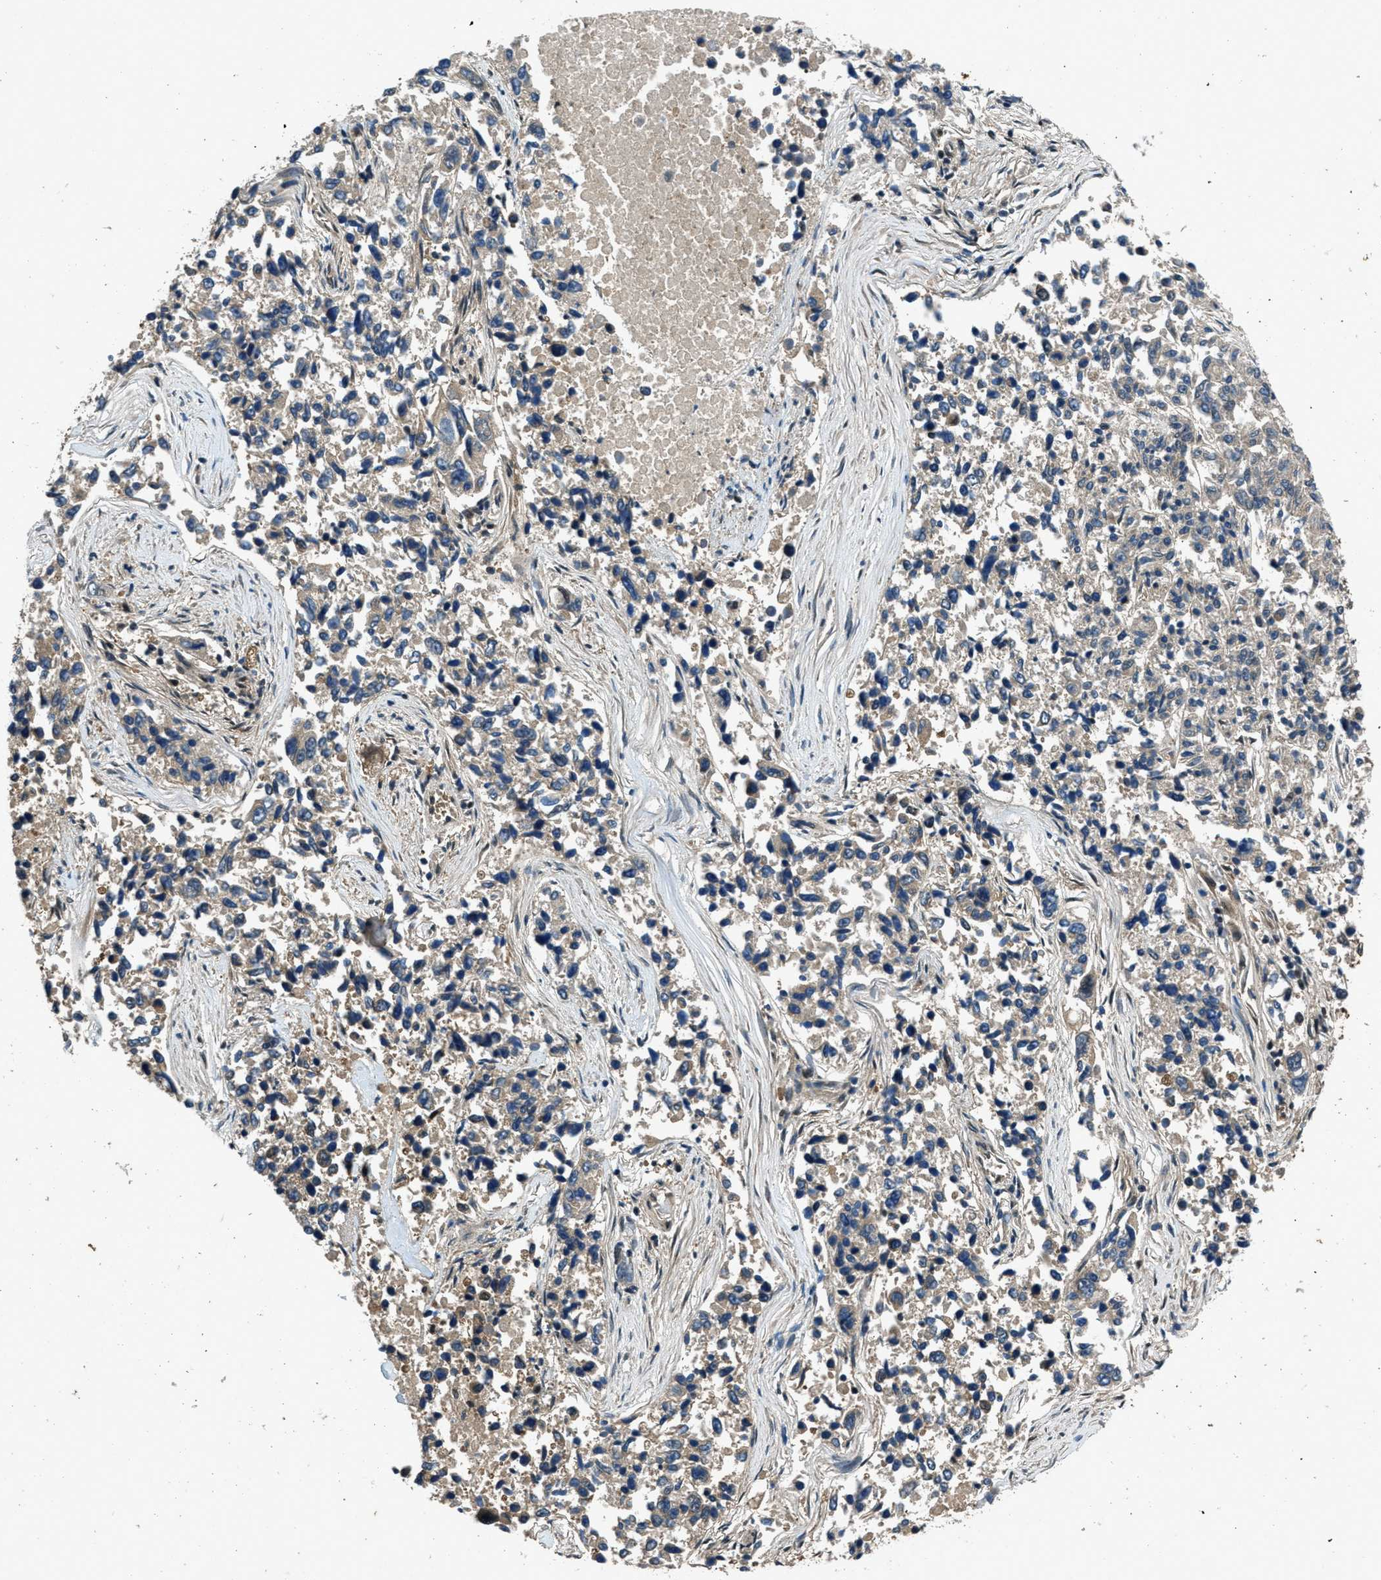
{"staining": {"intensity": "weak", "quantity": "<25%", "location": "cytoplasmic/membranous"}, "tissue": "lung cancer", "cell_type": "Tumor cells", "image_type": "cancer", "snomed": [{"axis": "morphology", "description": "Adenocarcinoma, NOS"}, {"axis": "topography", "description": "Lung"}], "caption": "Immunohistochemical staining of human lung adenocarcinoma displays no significant positivity in tumor cells.", "gene": "DUSP6", "patient": {"sex": "male", "age": 84}}